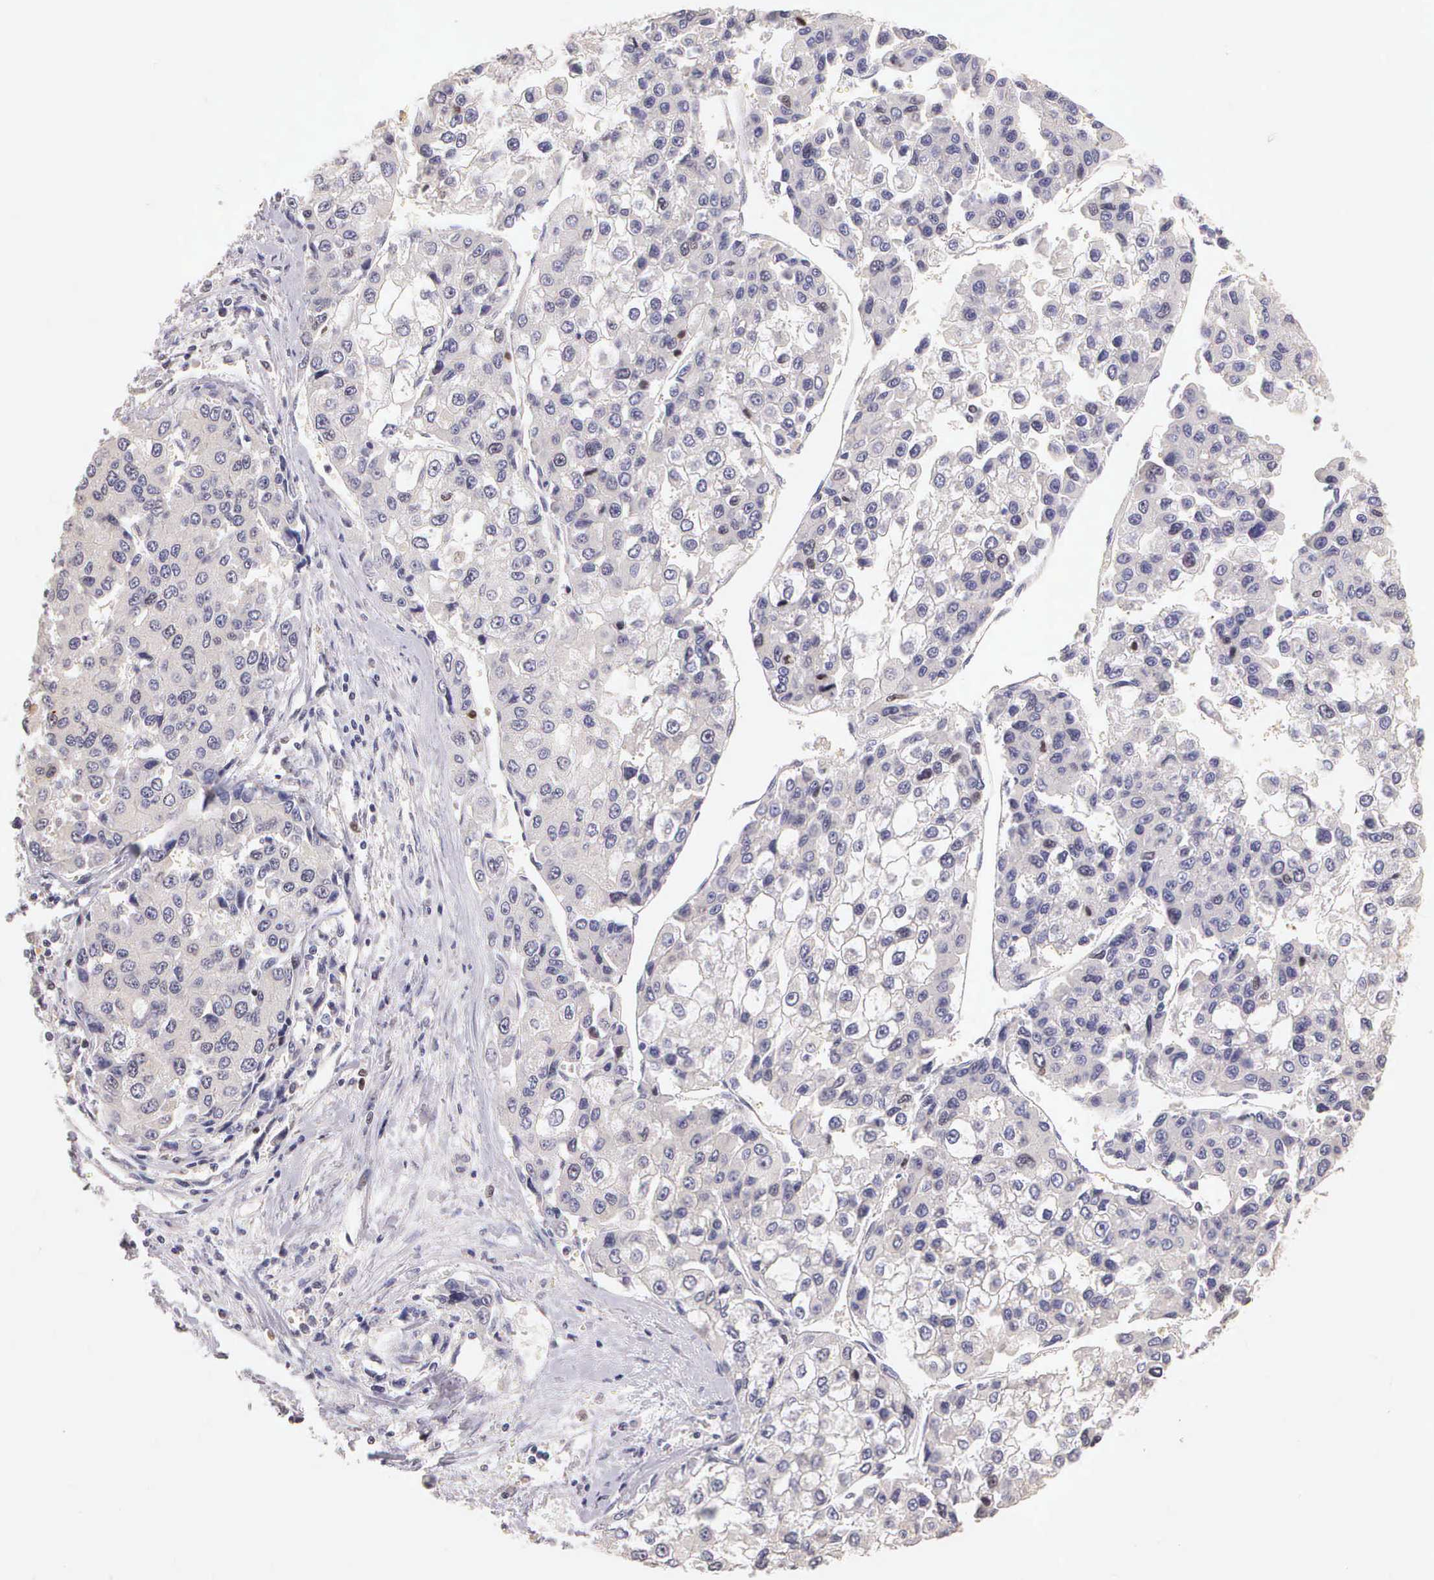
{"staining": {"intensity": "negative", "quantity": "none", "location": "none"}, "tissue": "liver cancer", "cell_type": "Tumor cells", "image_type": "cancer", "snomed": [{"axis": "morphology", "description": "Carcinoma, Hepatocellular, NOS"}, {"axis": "topography", "description": "Liver"}], "caption": "Tumor cells are negative for brown protein staining in liver cancer. (Immunohistochemistry (ihc), brightfield microscopy, high magnification).", "gene": "MKI67", "patient": {"sex": "female", "age": 66}}